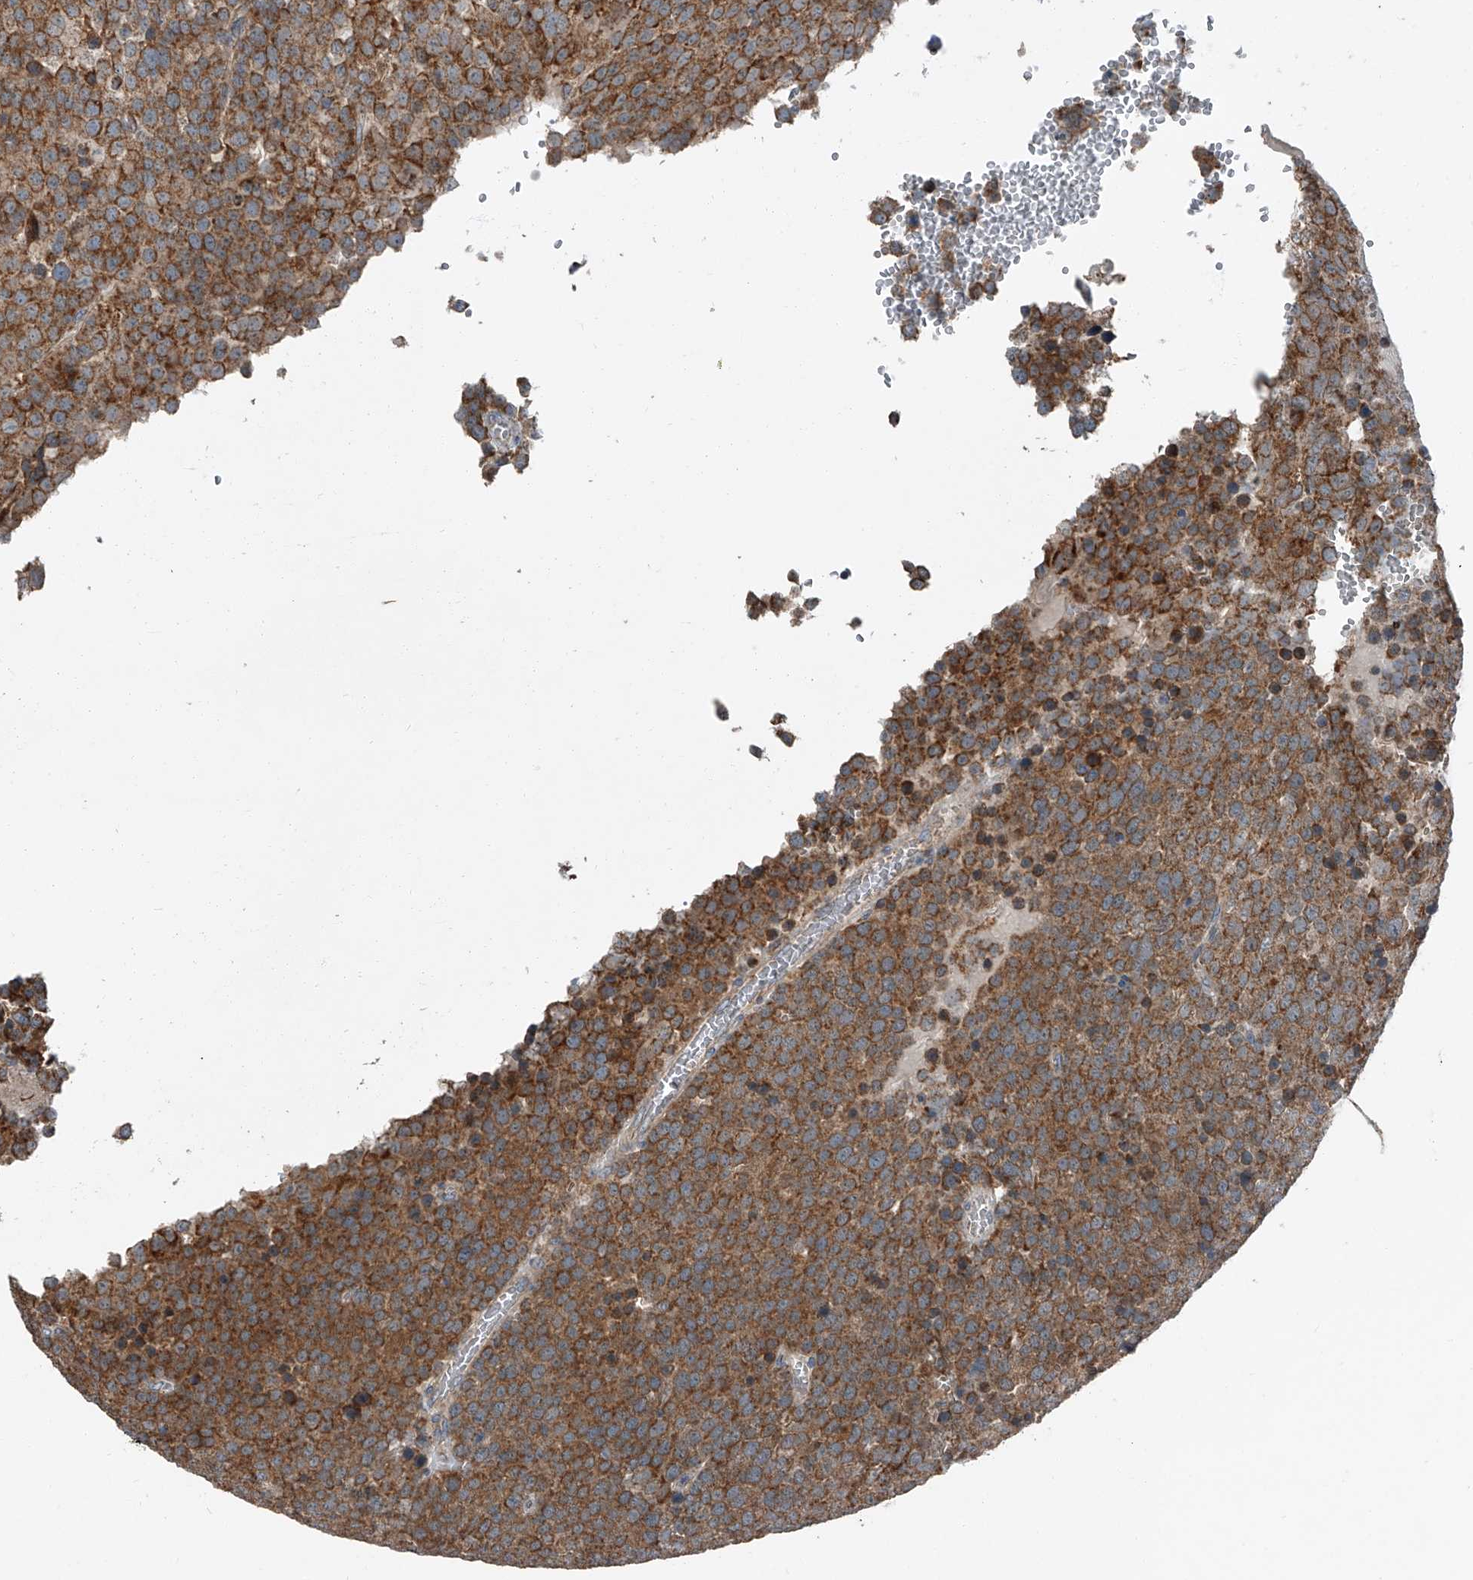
{"staining": {"intensity": "strong", "quantity": ">75%", "location": "cytoplasmic/membranous"}, "tissue": "testis cancer", "cell_type": "Tumor cells", "image_type": "cancer", "snomed": [{"axis": "morphology", "description": "Seminoma, NOS"}, {"axis": "topography", "description": "Testis"}], "caption": "Immunohistochemical staining of seminoma (testis) reveals high levels of strong cytoplasmic/membranous protein expression in approximately >75% of tumor cells.", "gene": "CHRNA7", "patient": {"sex": "male", "age": 71}}